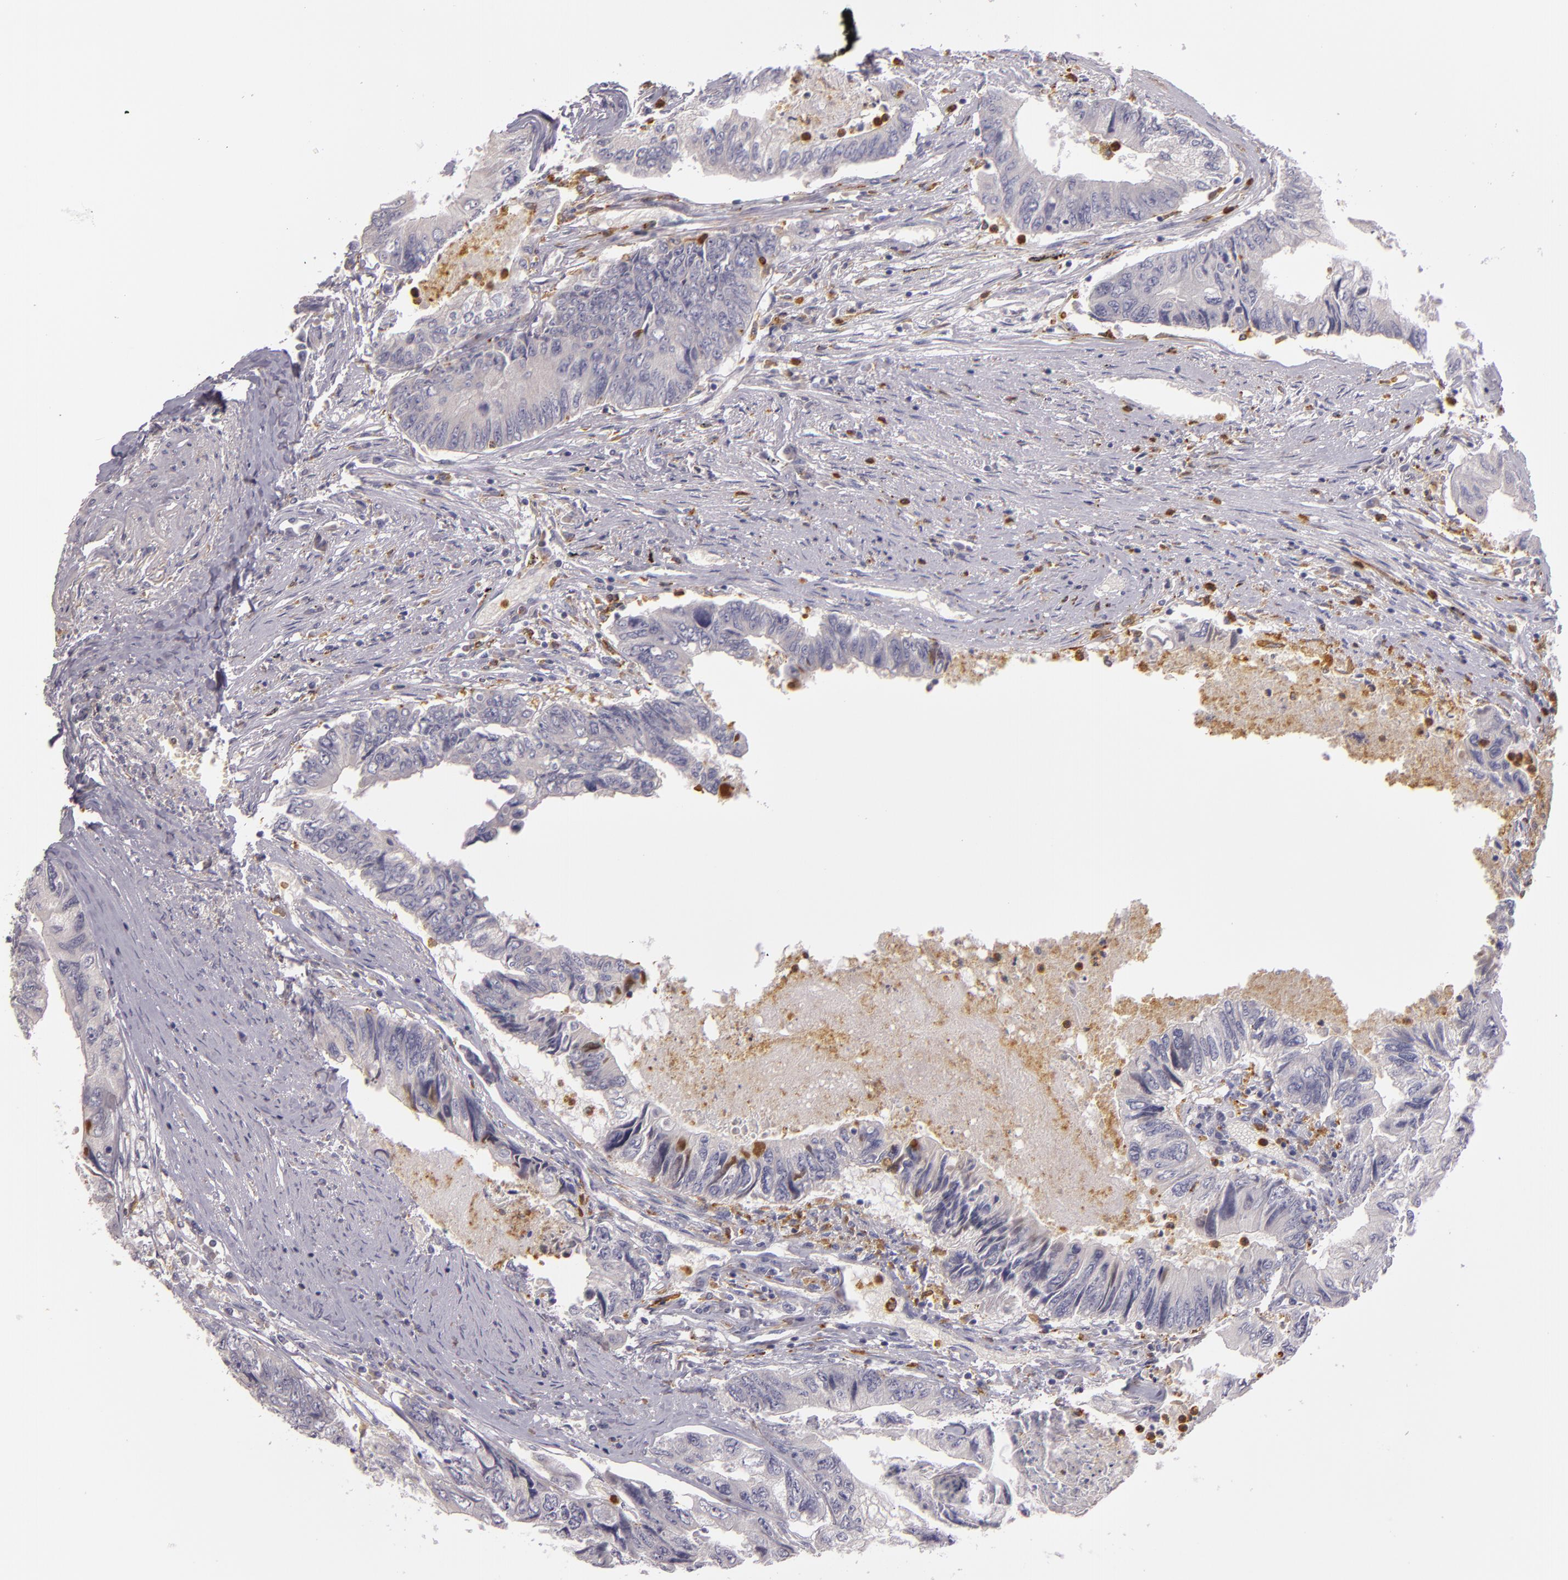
{"staining": {"intensity": "negative", "quantity": "none", "location": "none"}, "tissue": "colorectal cancer", "cell_type": "Tumor cells", "image_type": "cancer", "snomed": [{"axis": "morphology", "description": "Adenocarcinoma, NOS"}, {"axis": "topography", "description": "Rectum"}], "caption": "Immunohistochemistry (IHC) micrograph of neoplastic tissue: colorectal adenocarcinoma stained with DAB (3,3'-diaminobenzidine) reveals no significant protein positivity in tumor cells. (Brightfield microscopy of DAB (3,3'-diaminobenzidine) IHC at high magnification).", "gene": "TLR8", "patient": {"sex": "female", "age": 82}}